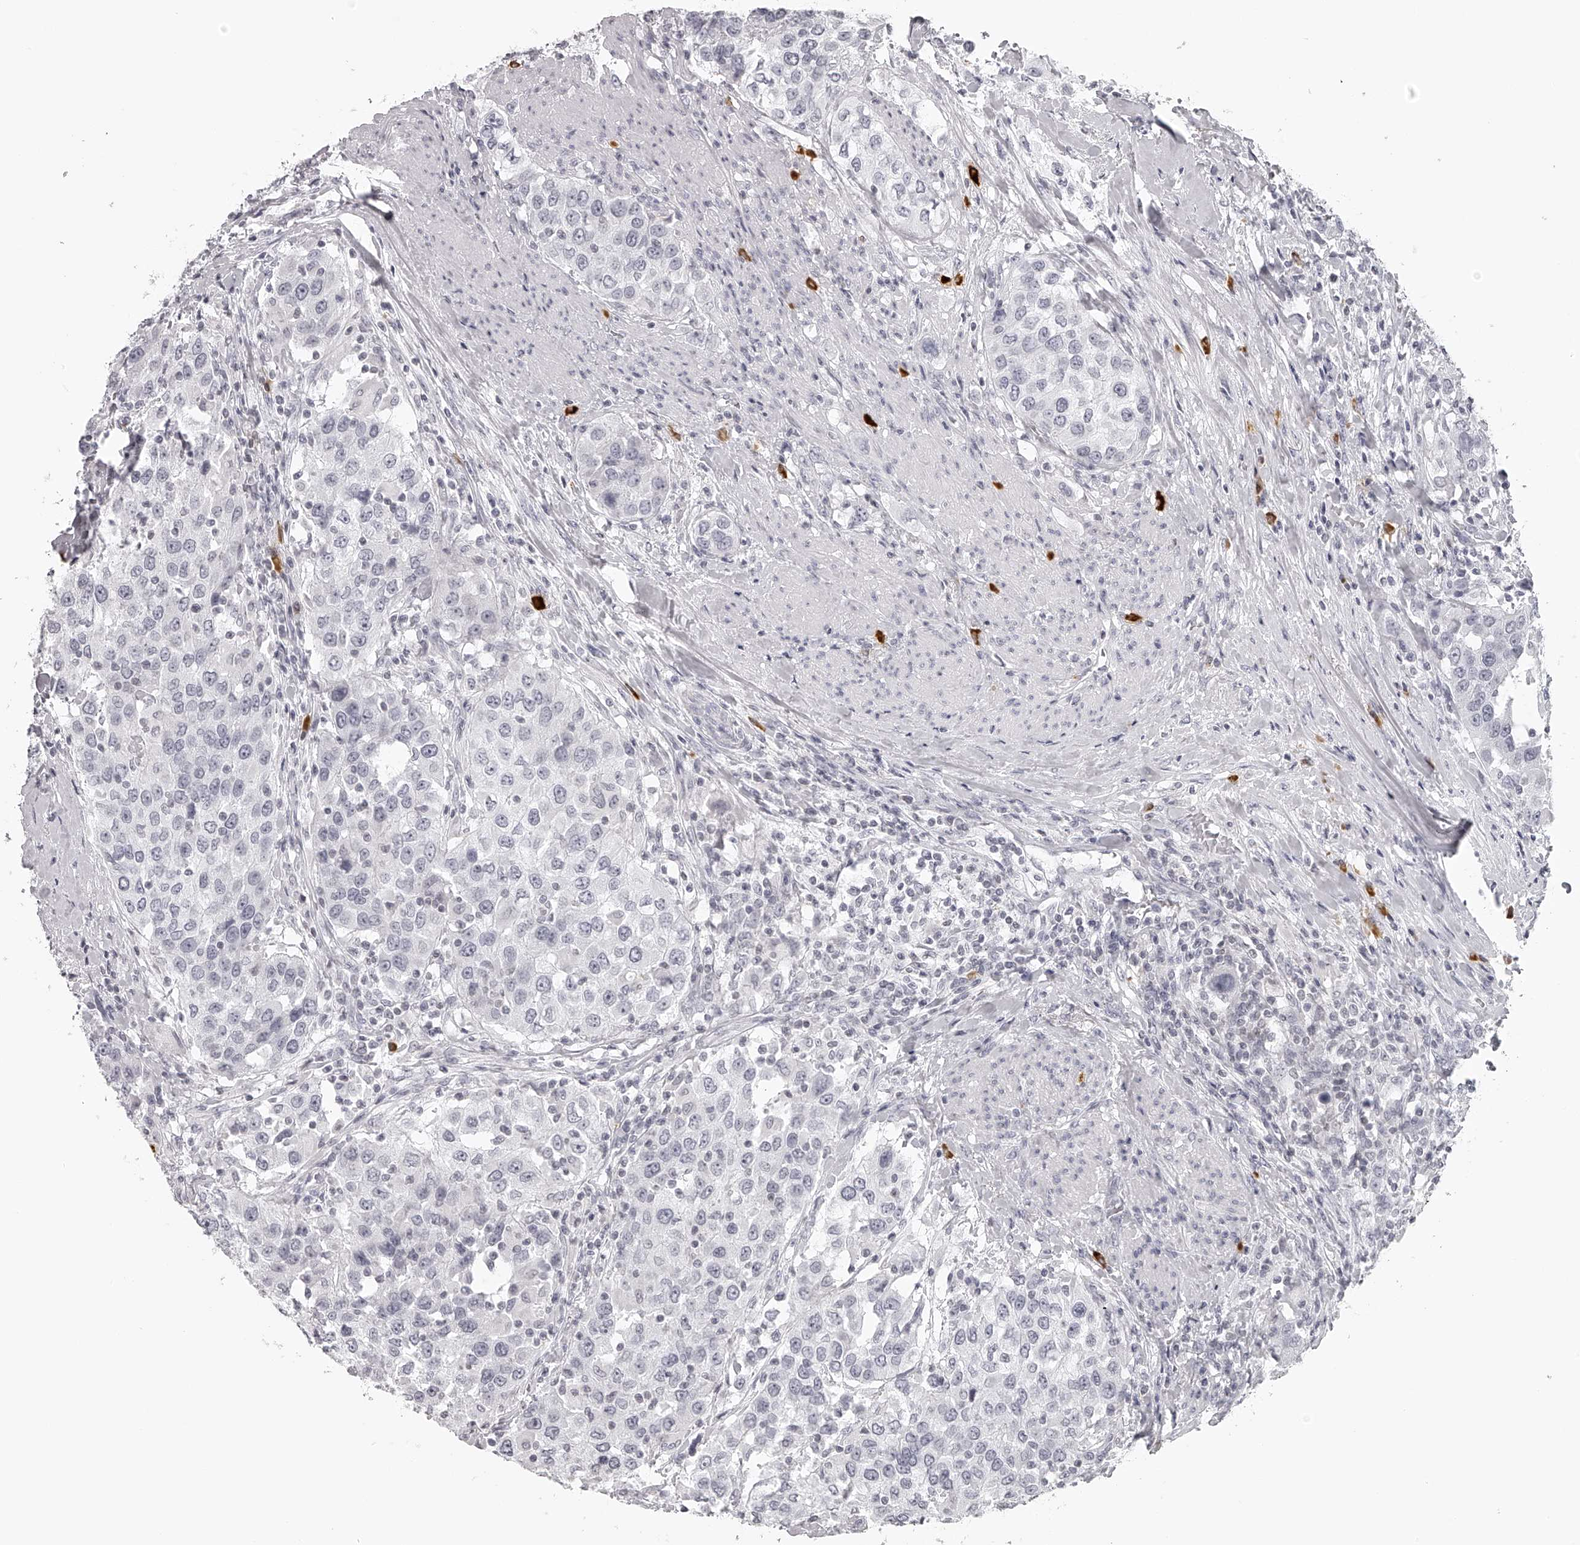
{"staining": {"intensity": "negative", "quantity": "none", "location": "none"}, "tissue": "urothelial cancer", "cell_type": "Tumor cells", "image_type": "cancer", "snomed": [{"axis": "morphology", "description": "Urothelial carcinoma, High grade"}, {"axis": "topography", "description": "Urinary bladder"}], "caption": "Urothelial carcinoma (high-grade) stained for a protein using immunohistochemistry shows no positivity tumor cells.", "gene": "SEC11C", "patient": {"sex": "female", "age": 80}}